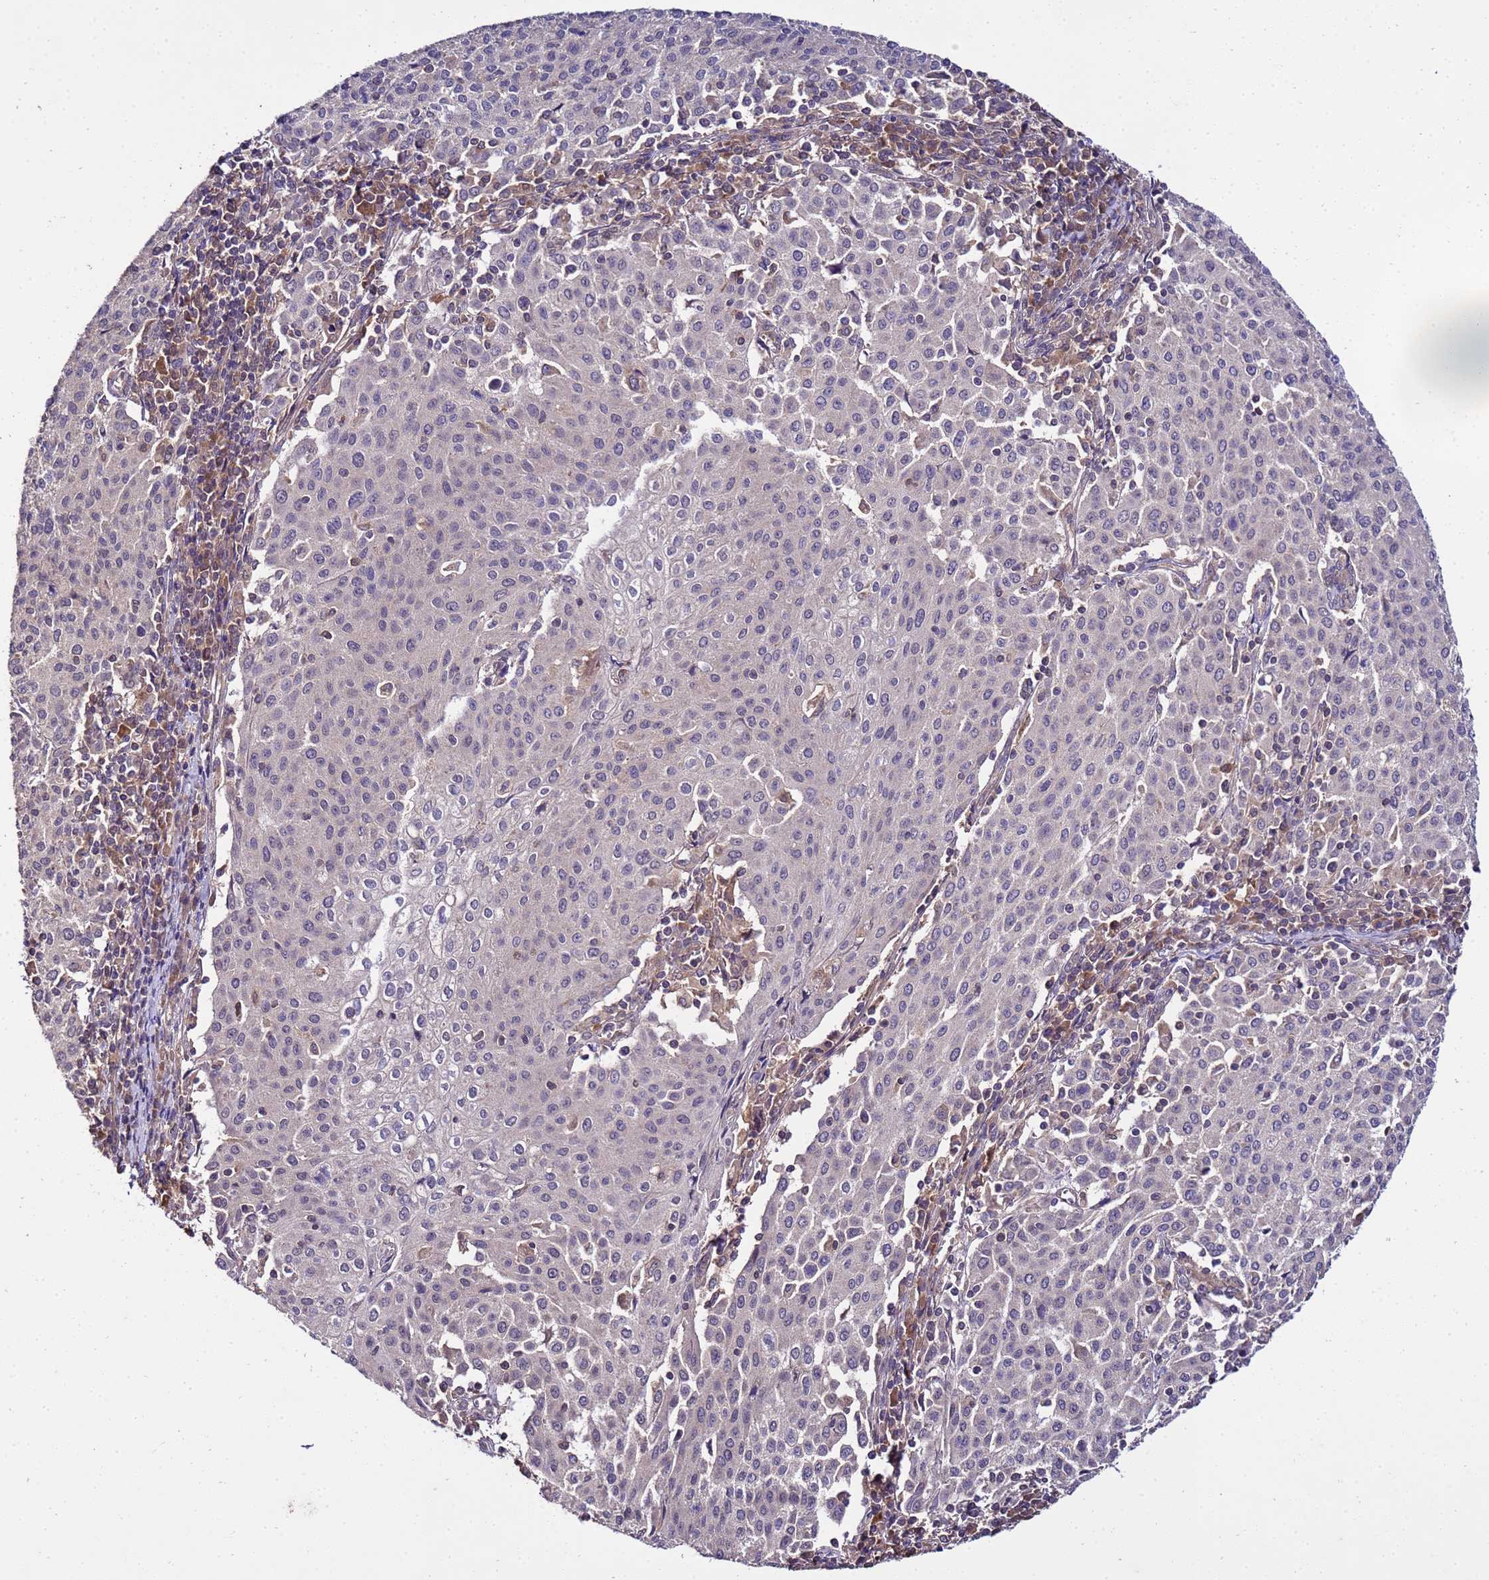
{"staining": {"intensity": "negative", "quantity": "none", "location": "none"}, "tissue": "cervical cancer", "cell_type": "Tumor cells", "image_type": "cancer", "snomed": [{"axis": "morphology", "description": "Squamous cell carcinoma, NOS"}, {"axis": "topography", "description": "Cervix"}], "caption": "A photomicrograph of squamous cell carcinoma (cervical) stained for a protein demonstrates no brown staining in tumor cells.", "gene": "GSPT2", "patient": {"sex": "female", "age": 46}}